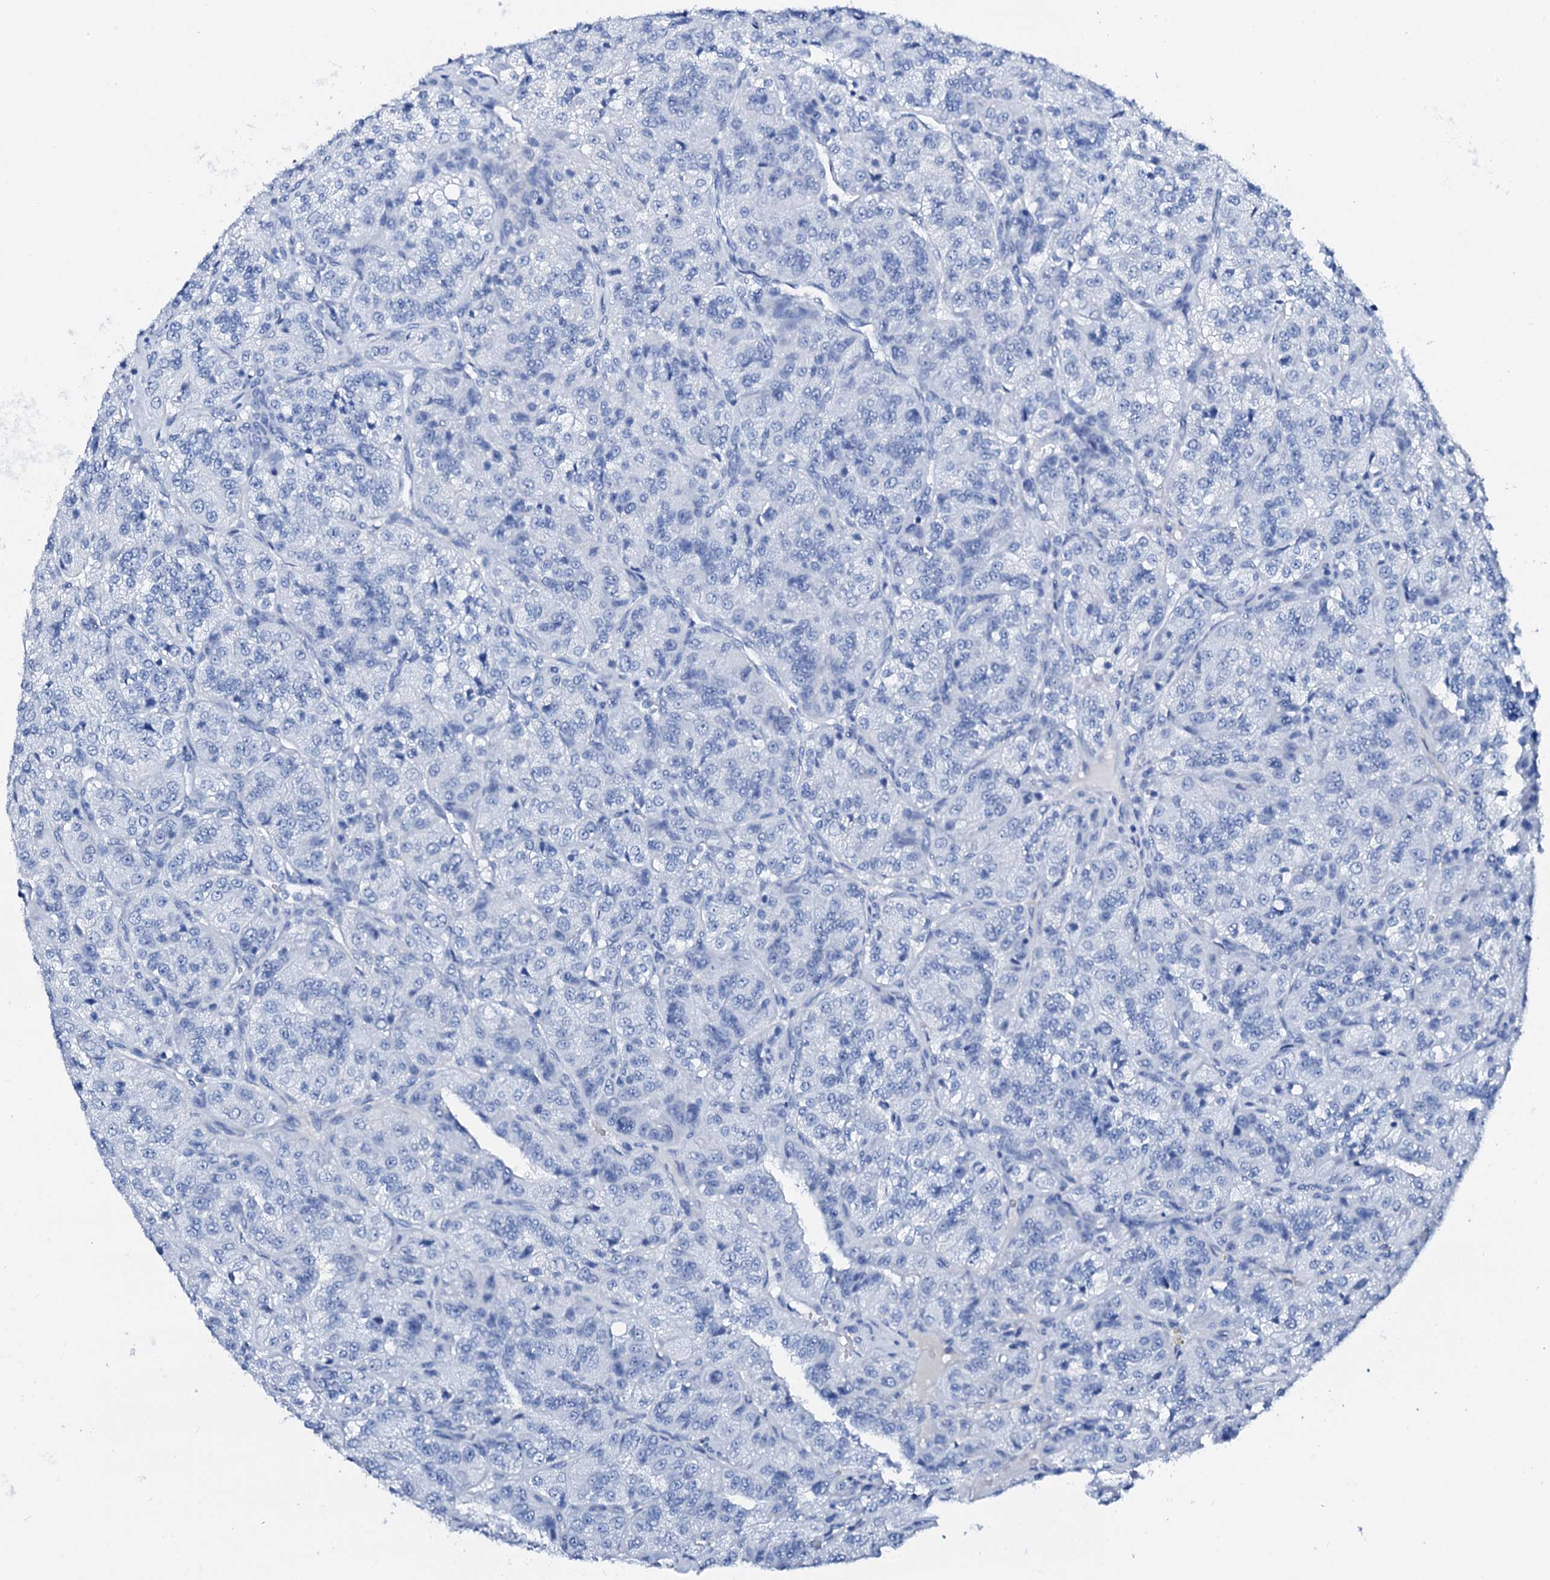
{"staining": {"intensity": "negative", "quantity": "none", "location": "none"}, "tissue": "renal cancer", "cell_type": "Tumor cells", "image_type": "cancer", "snomed": [{"axis": "morphology", "description": "Adenocarcinoma, NOS"}, {"axis": "topography", "description": "Kidney"}], "caption": "Immunohistochemistry (IHC) image of neoplastic tissue: renal cancer (adenocarcinoma) stained with DAB reveals no significant protein expression in tumor cells.", "gene": "PTH", "patient": {"sex": "female", "age": 63}}